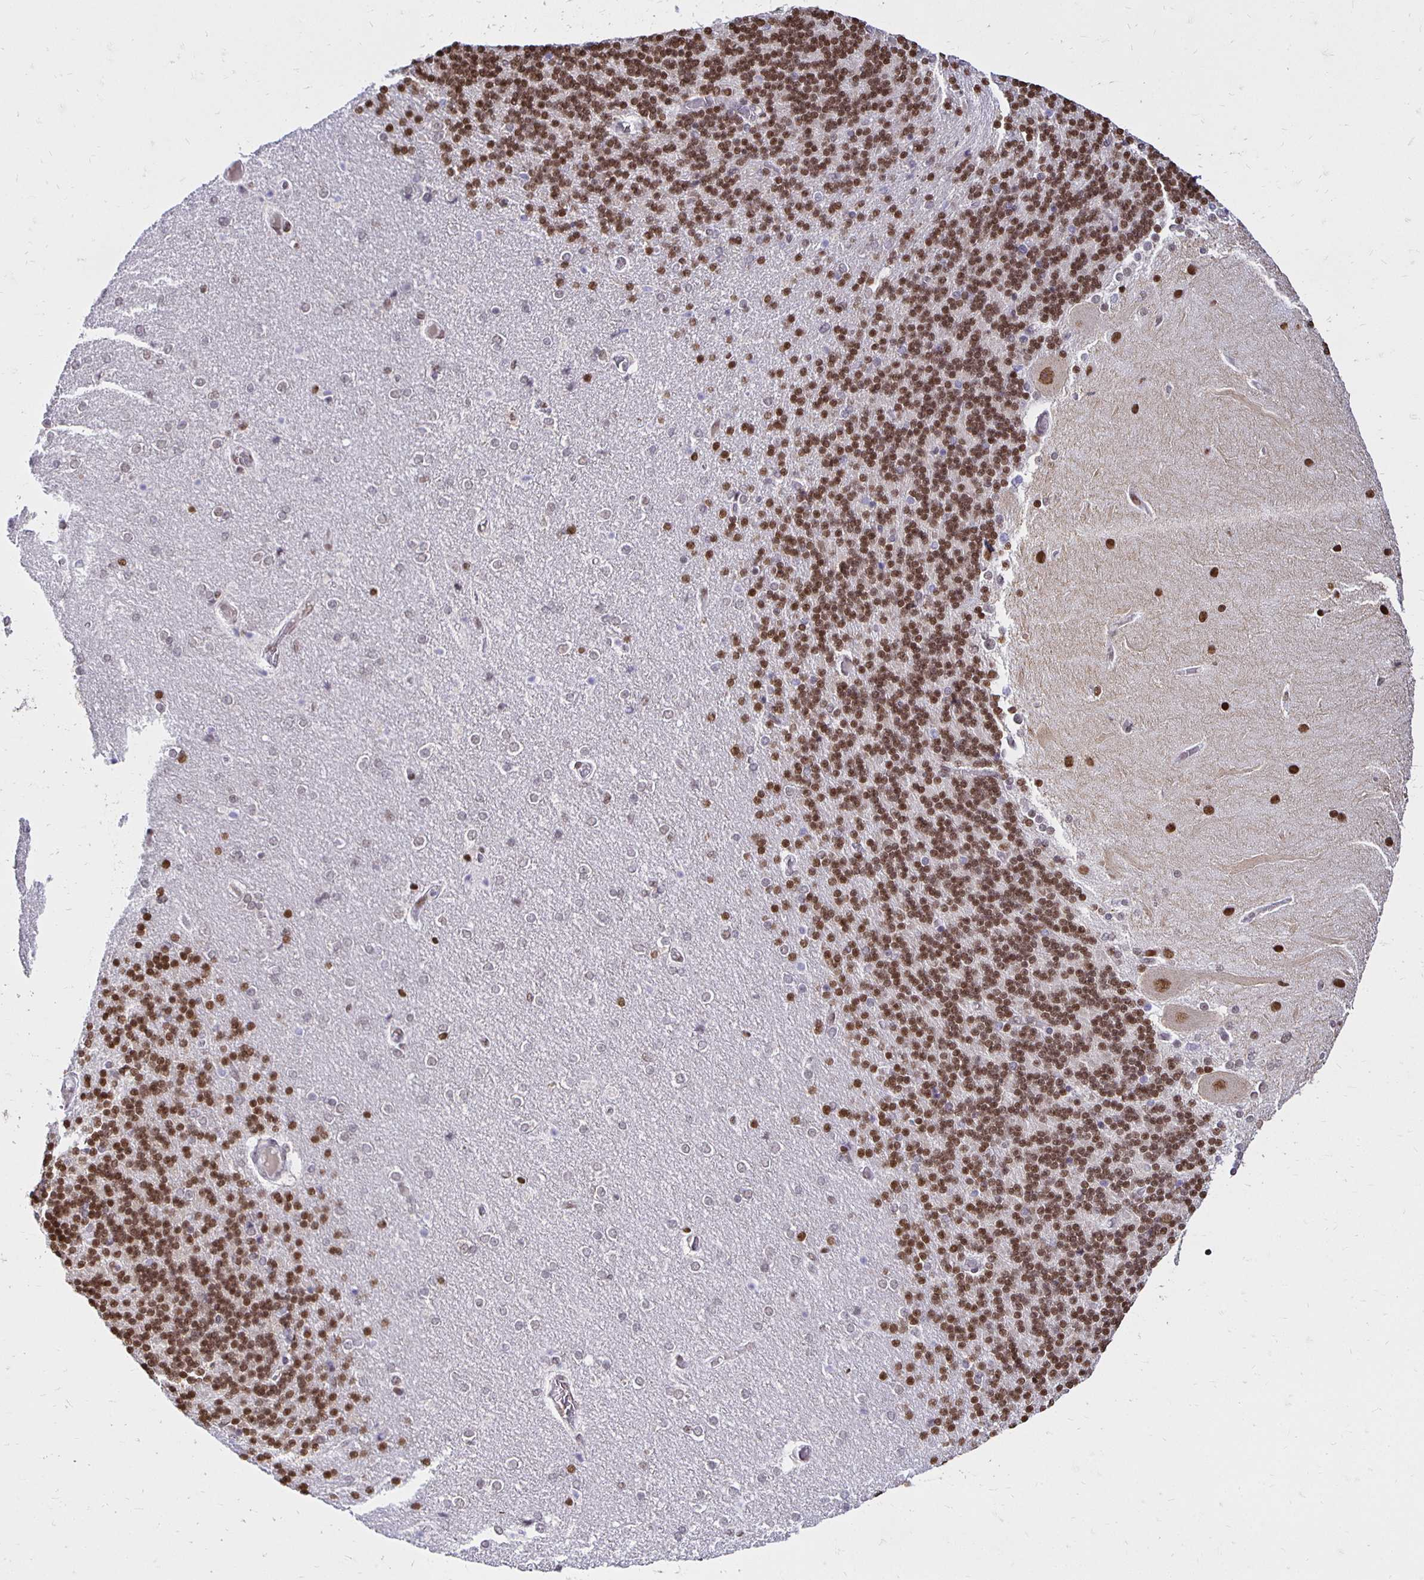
{"staining": {"intensity": "moderate", "quantity": ">75%", "location": "nuclear"}, "tissue": "cerebellum", "cell_type": "Cells in granular layer", "image_type": "normal", "snomed": [{"axis": "morphology", "description": "Normal tissue, NOS"}, {"axis": "topography", "description": "Cerebellum"}], "caption": "The histopathology image reveals staining of unremarkable cerebellum, revealing moderate nuclear protein staining (brown color) within cells in granular layer.", "gene": "ZNF579", "patient": {"sex": "female", "age": 54}}